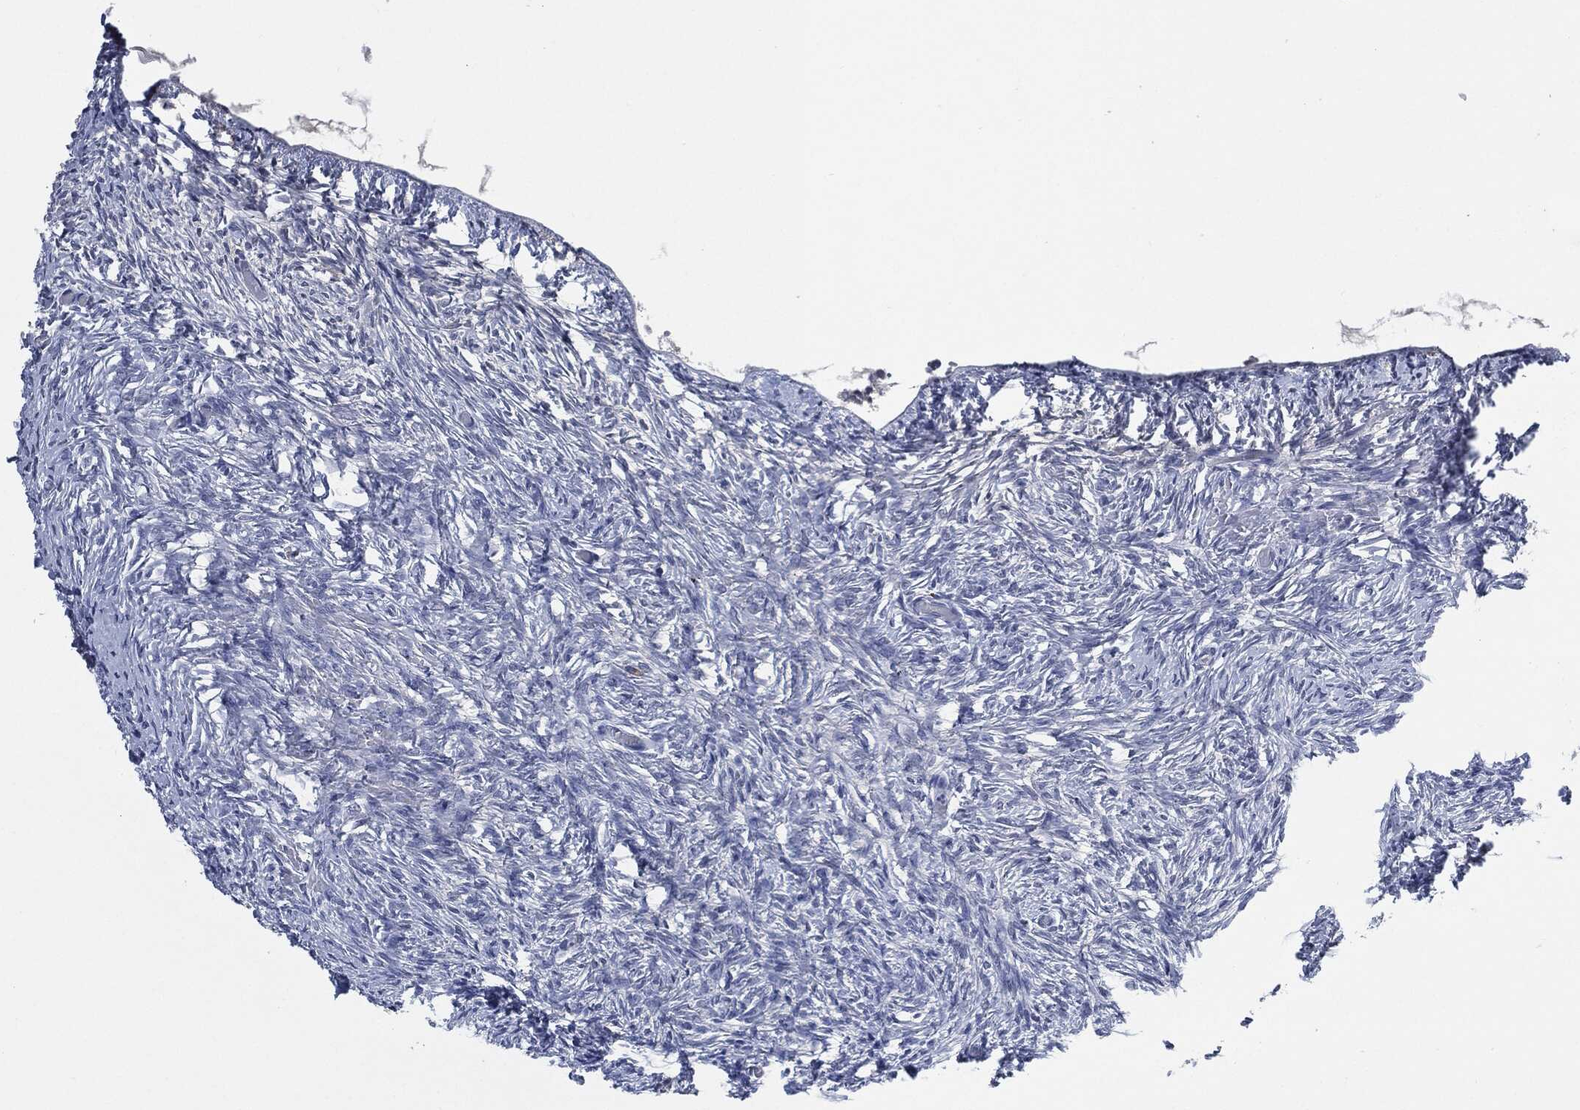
{"staining": {"intensity": "negative", "quantity": "none", "location": "none"}, "tissue": "ovary", "cell_type": "Ovarian stroma cells", "image_type": "normal", "snomed": [{"axis": "morphology", "description": "Normal tissue, NOS"}, {"axis": "topography", "description": "Ovary"}], "caption": "The image shows no significant expression in ovarian stroma cells of ovary. Brightfield microscopy of immunohistochemistry stained with DAB (brown) and hematoxylin (blue), captured at high magnification.", "gene": "IL2RG", "patient": {"sex": "female", "age": 39}}